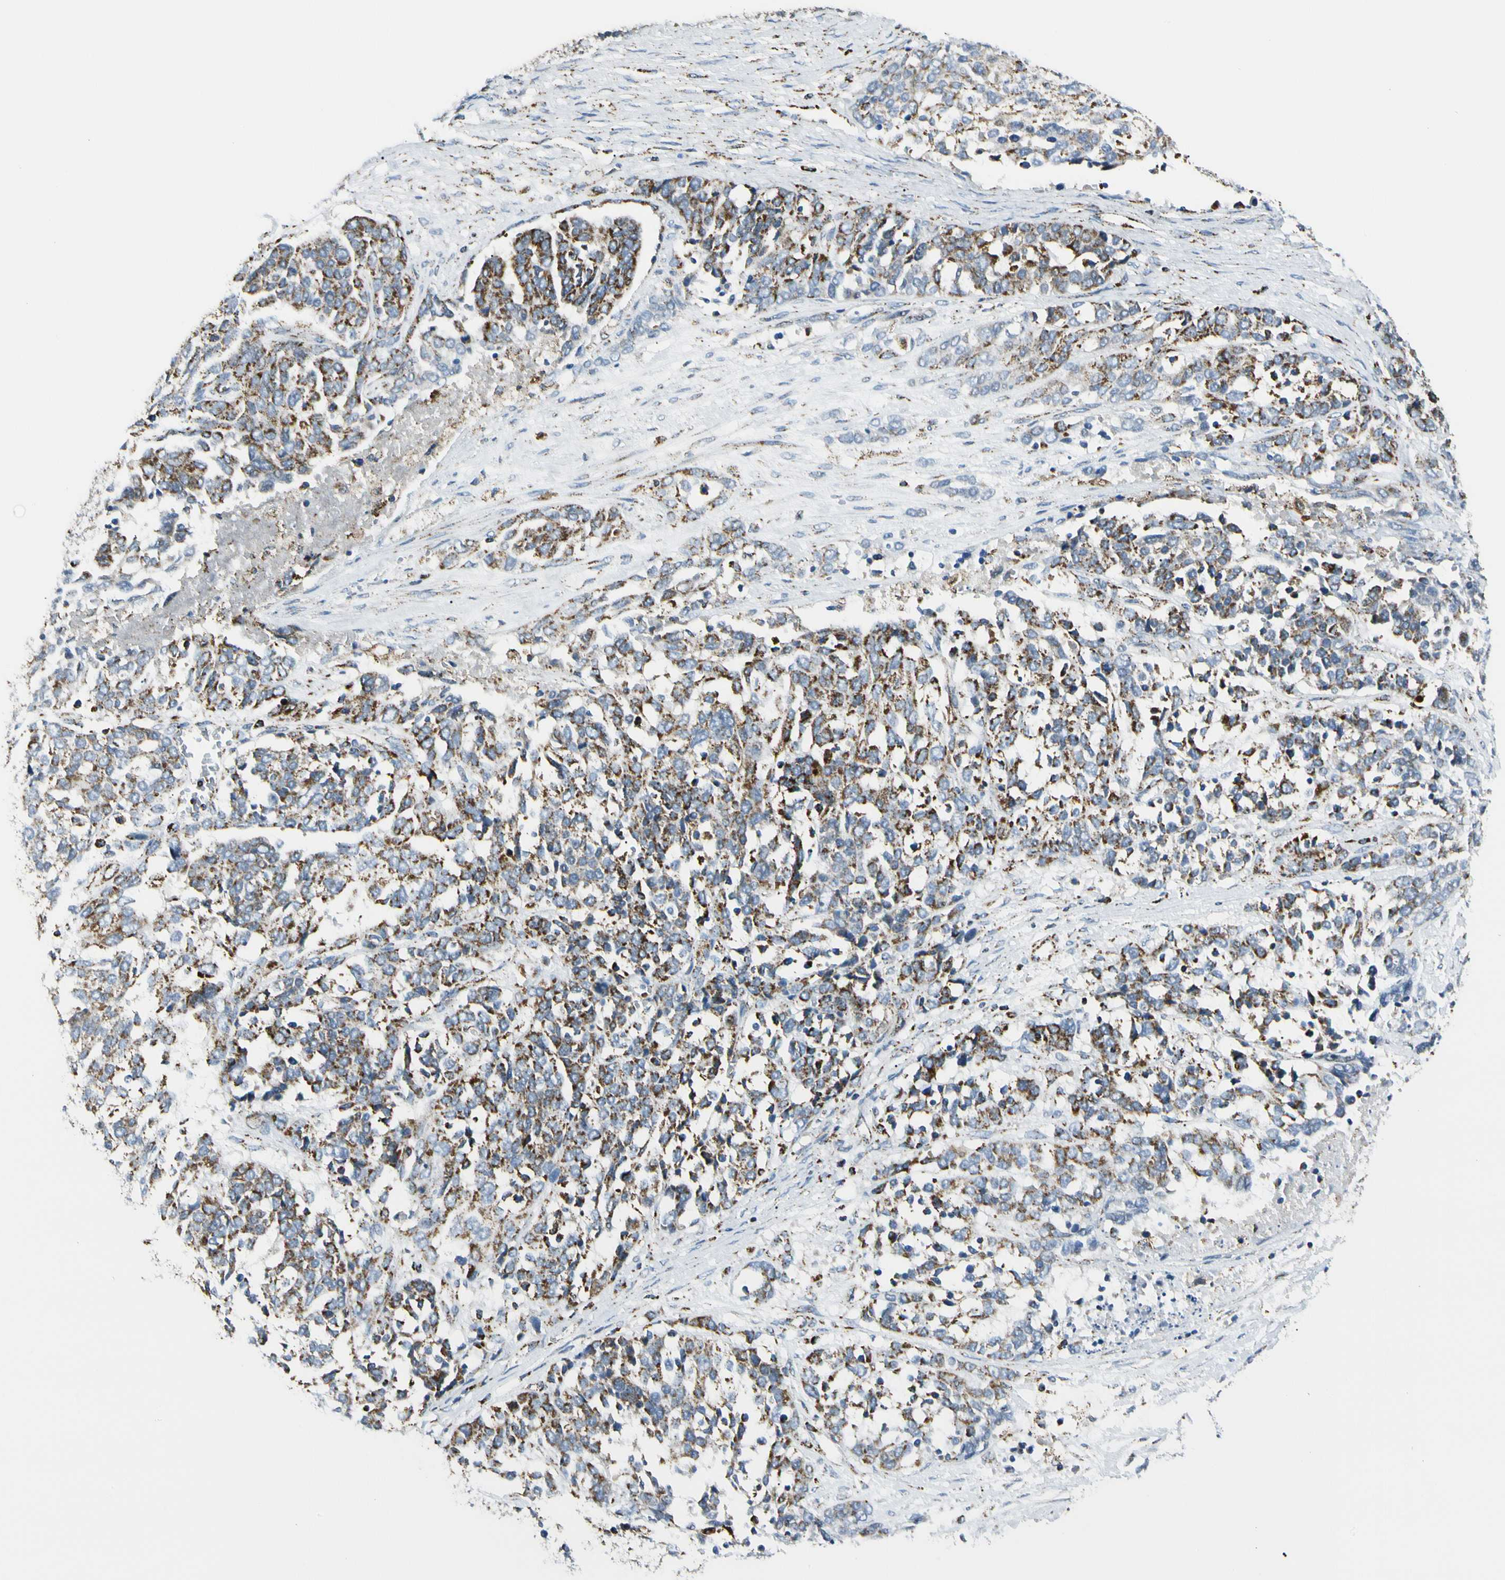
{"staining": {"intensity": "moderate", "quantity": "25%-75%", "location": "cytoplasmic/membranous"}, "tissue": "ovarian cancer", "cell_type": "Tumor cells", "image_type": "cancer", "snomed": [{"axis": "morphology", "description": "Cystadenocarcinoma, serous, NOS"}, {"axis": "topography", "description": "Ovary"}], "caption": "Immunohistochemical staining of human ovarian cancer (serous cystadenocarcinoma) displays moderate cytoplasmic/membranous protein positivity in about 25%-75% of tumor cells. The protein is stained brown, and the nuclei are stained in blue (DAB (3,3'-diaminobenzidine) IHC with brightfield microscopy, high magnification).", "gene": "ME2", "patient": {"sex": "female", "age": 44}}